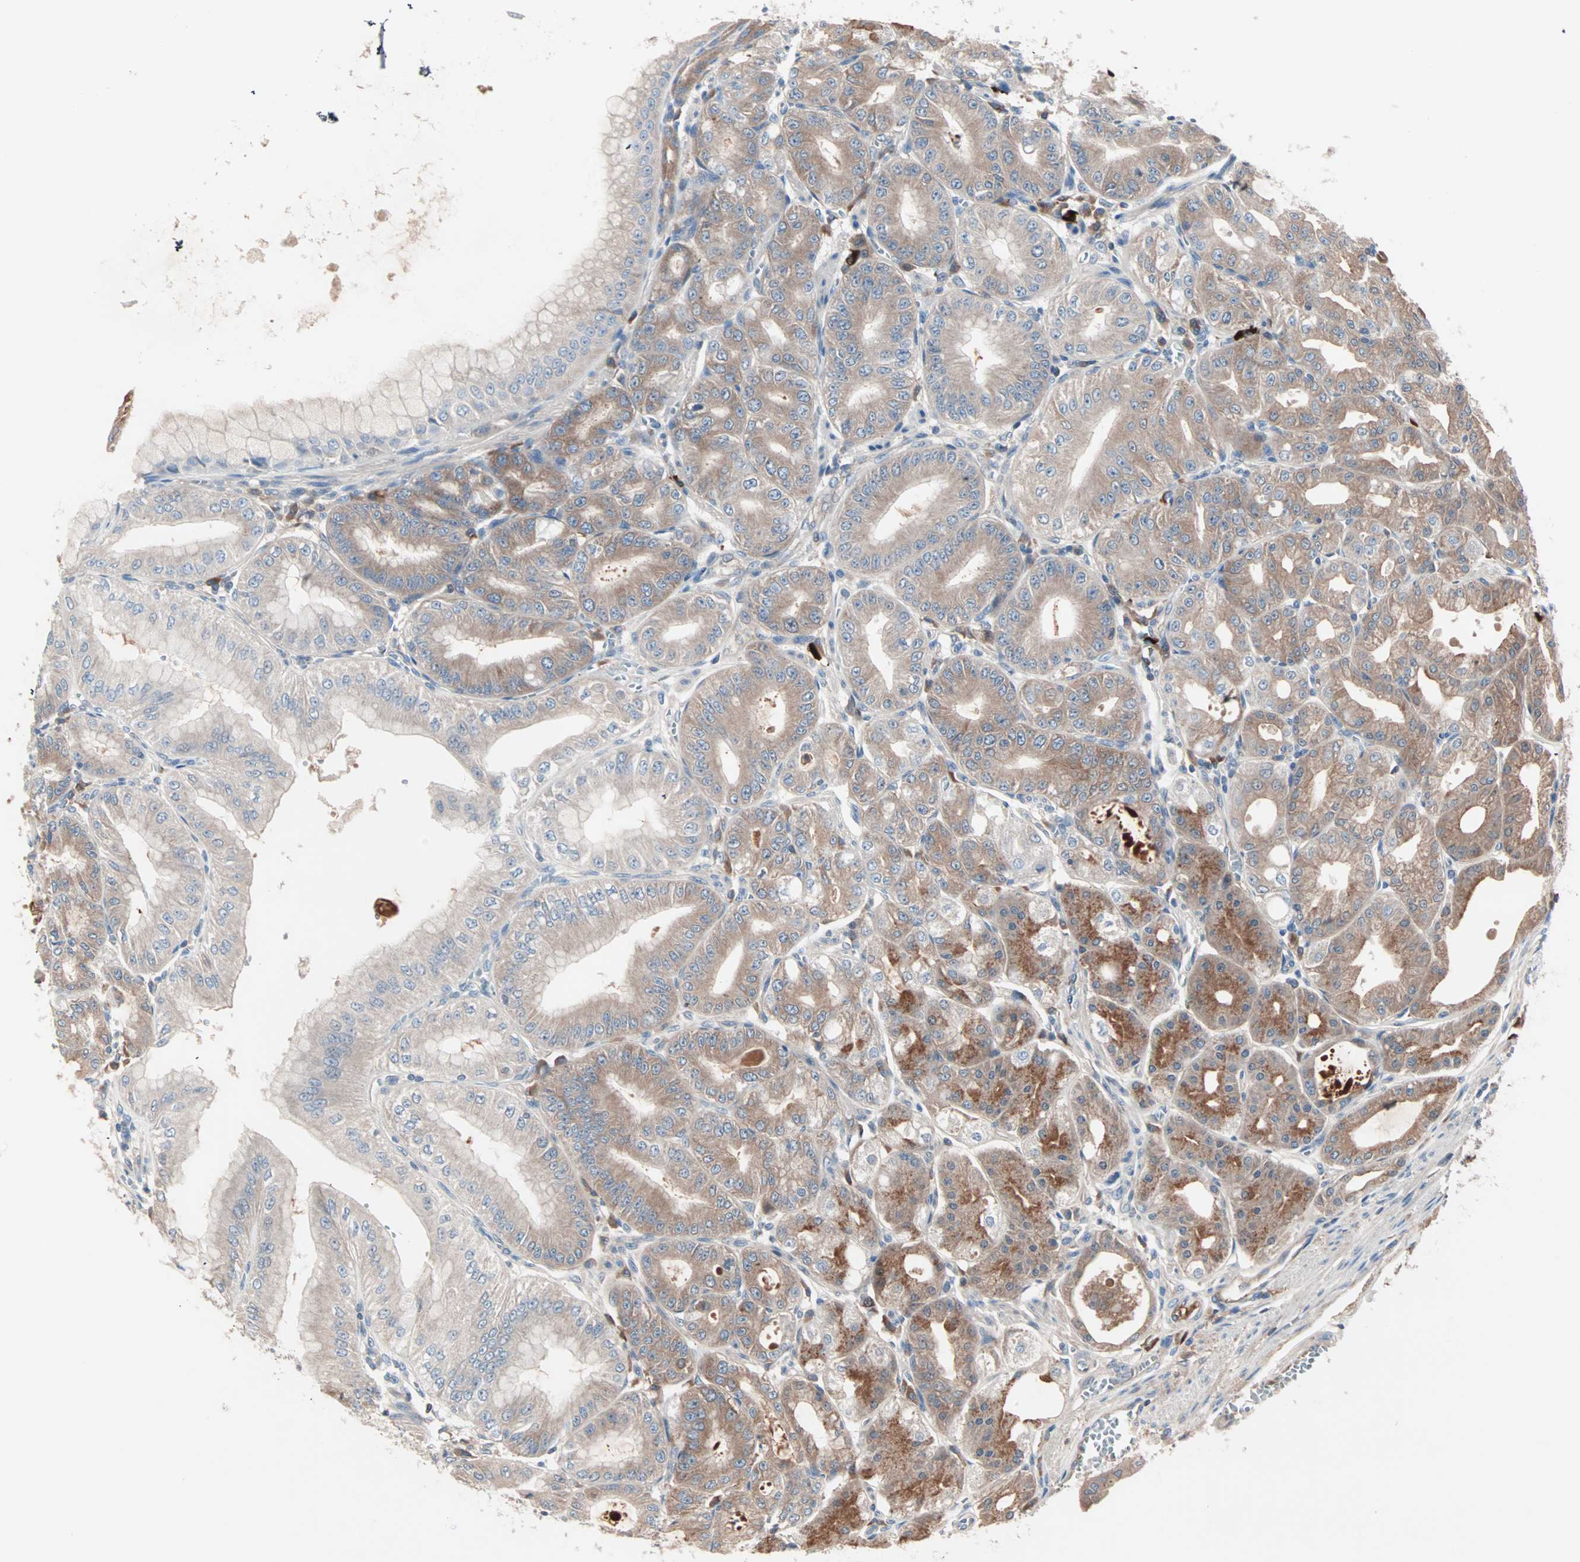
{"staining": {"intensity": "moderate", "quantity": ">75%", "location": "cytoplasmic/membranous"}, "tissue": "stomach", "cell_type": "Glandular cells", "image_type": "normal", "snomed": [{"axis": "morphology", "description": "Normal tissue, NOS"}, {"axis": "topography", "description": "Stomach, lower"}], "caption": "Approximately >75% of glandular cells in unremarkable human stomach reveal moderate cytoplasmic/membranous protein expression as visualized by brown immunohistochemical staining.", "gene": "CAD", "patient": {"sex": "male", "age": 71}}